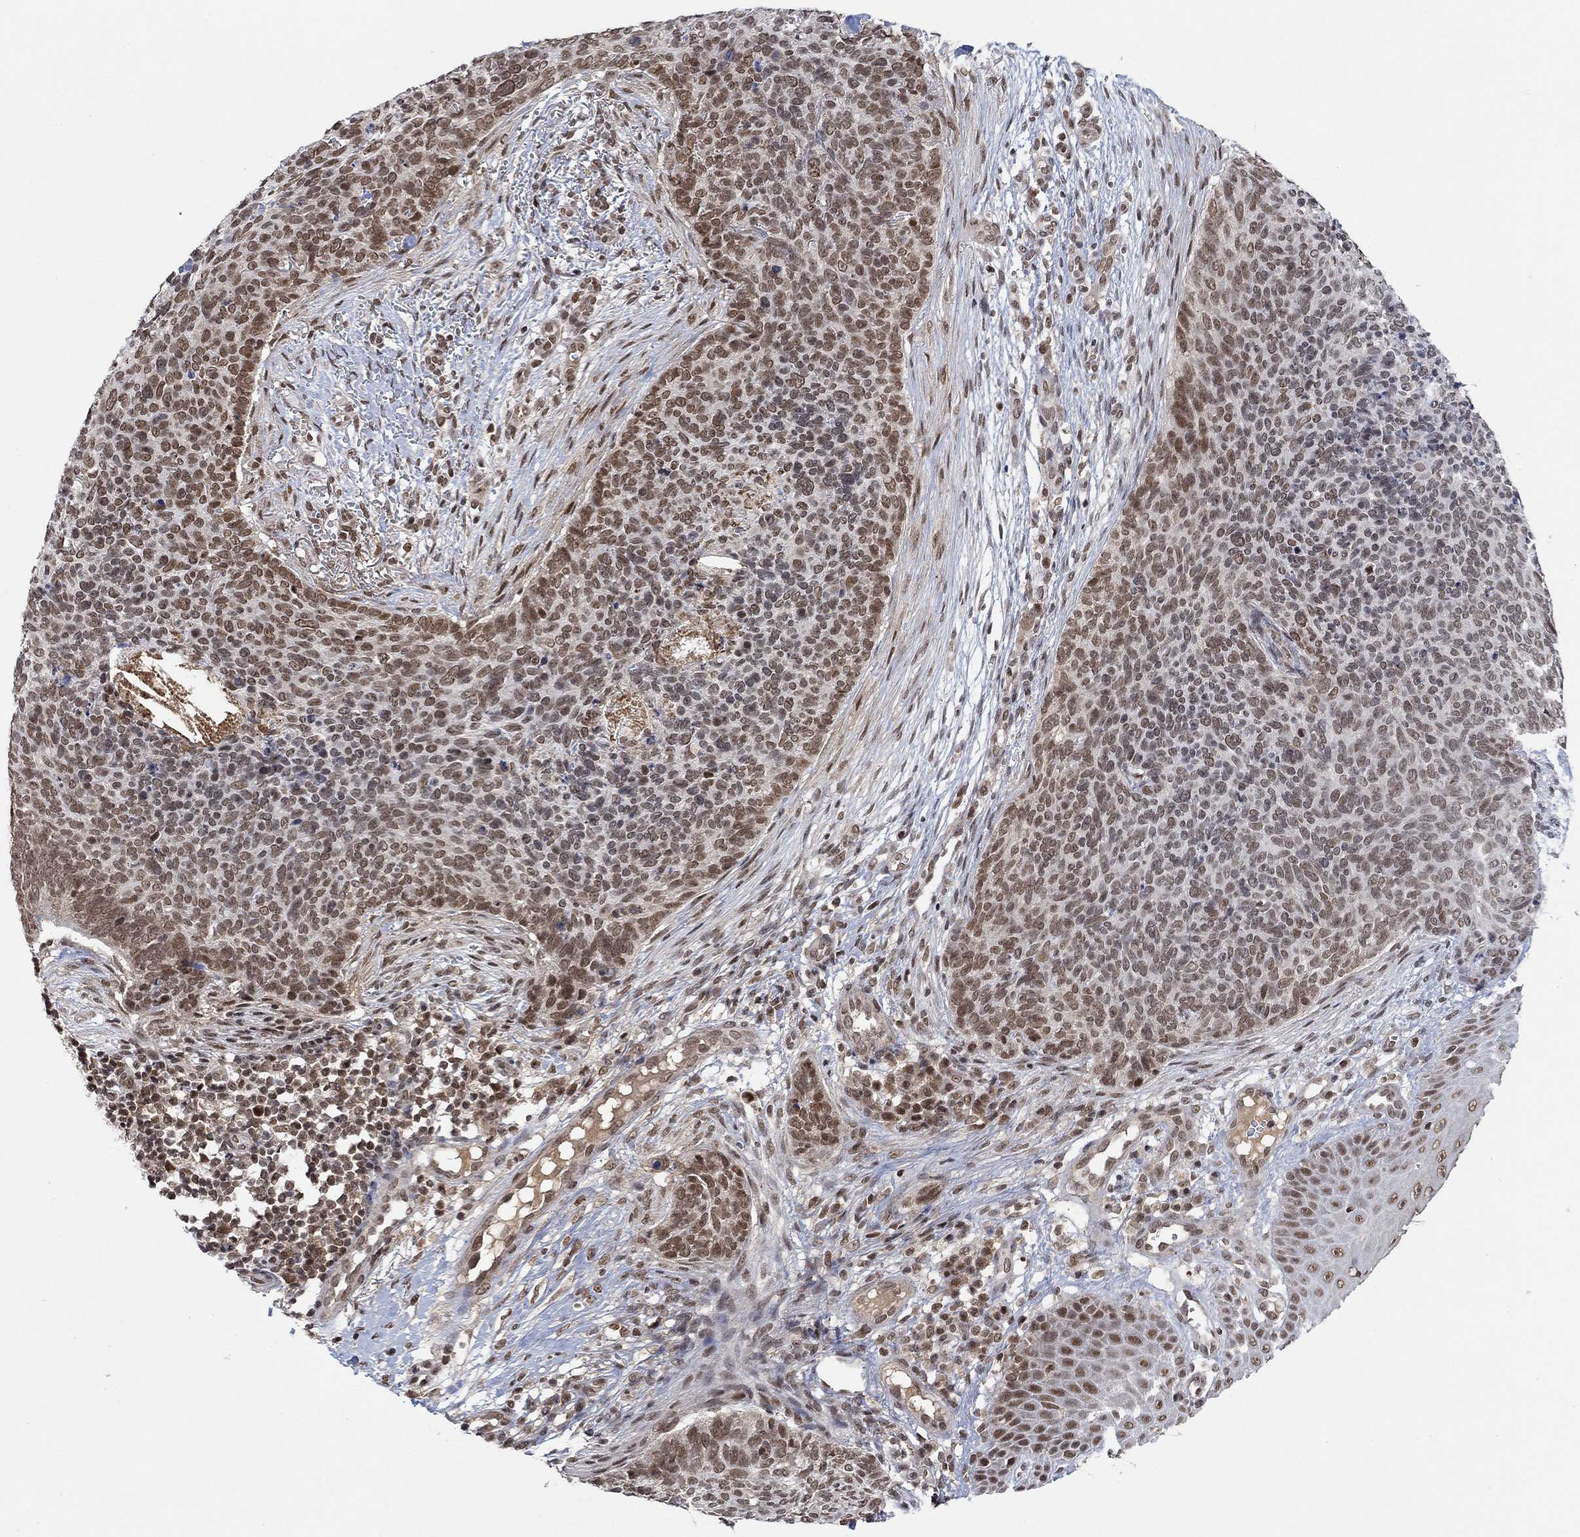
{"staining": {"intensity": "moderate", "quantity": ">75%", "location": "nuclear"}, "tissue": "skin cancer", "cell_type": "Tumor cells", "image_type": "cancer", "snomed": [{"axis": "morphology", "description": "Basal cell carcinoma"}, {"axis": "topography", "description": "Skin"}], "caption": "Skin cancer (basal cell carcinoma) stained with a brown dye exhibits moderate nuclear positive positivity in about >75% of tumor cells.", "gene": "THAP8", "patient": {"sex": "male", "age": 64}}